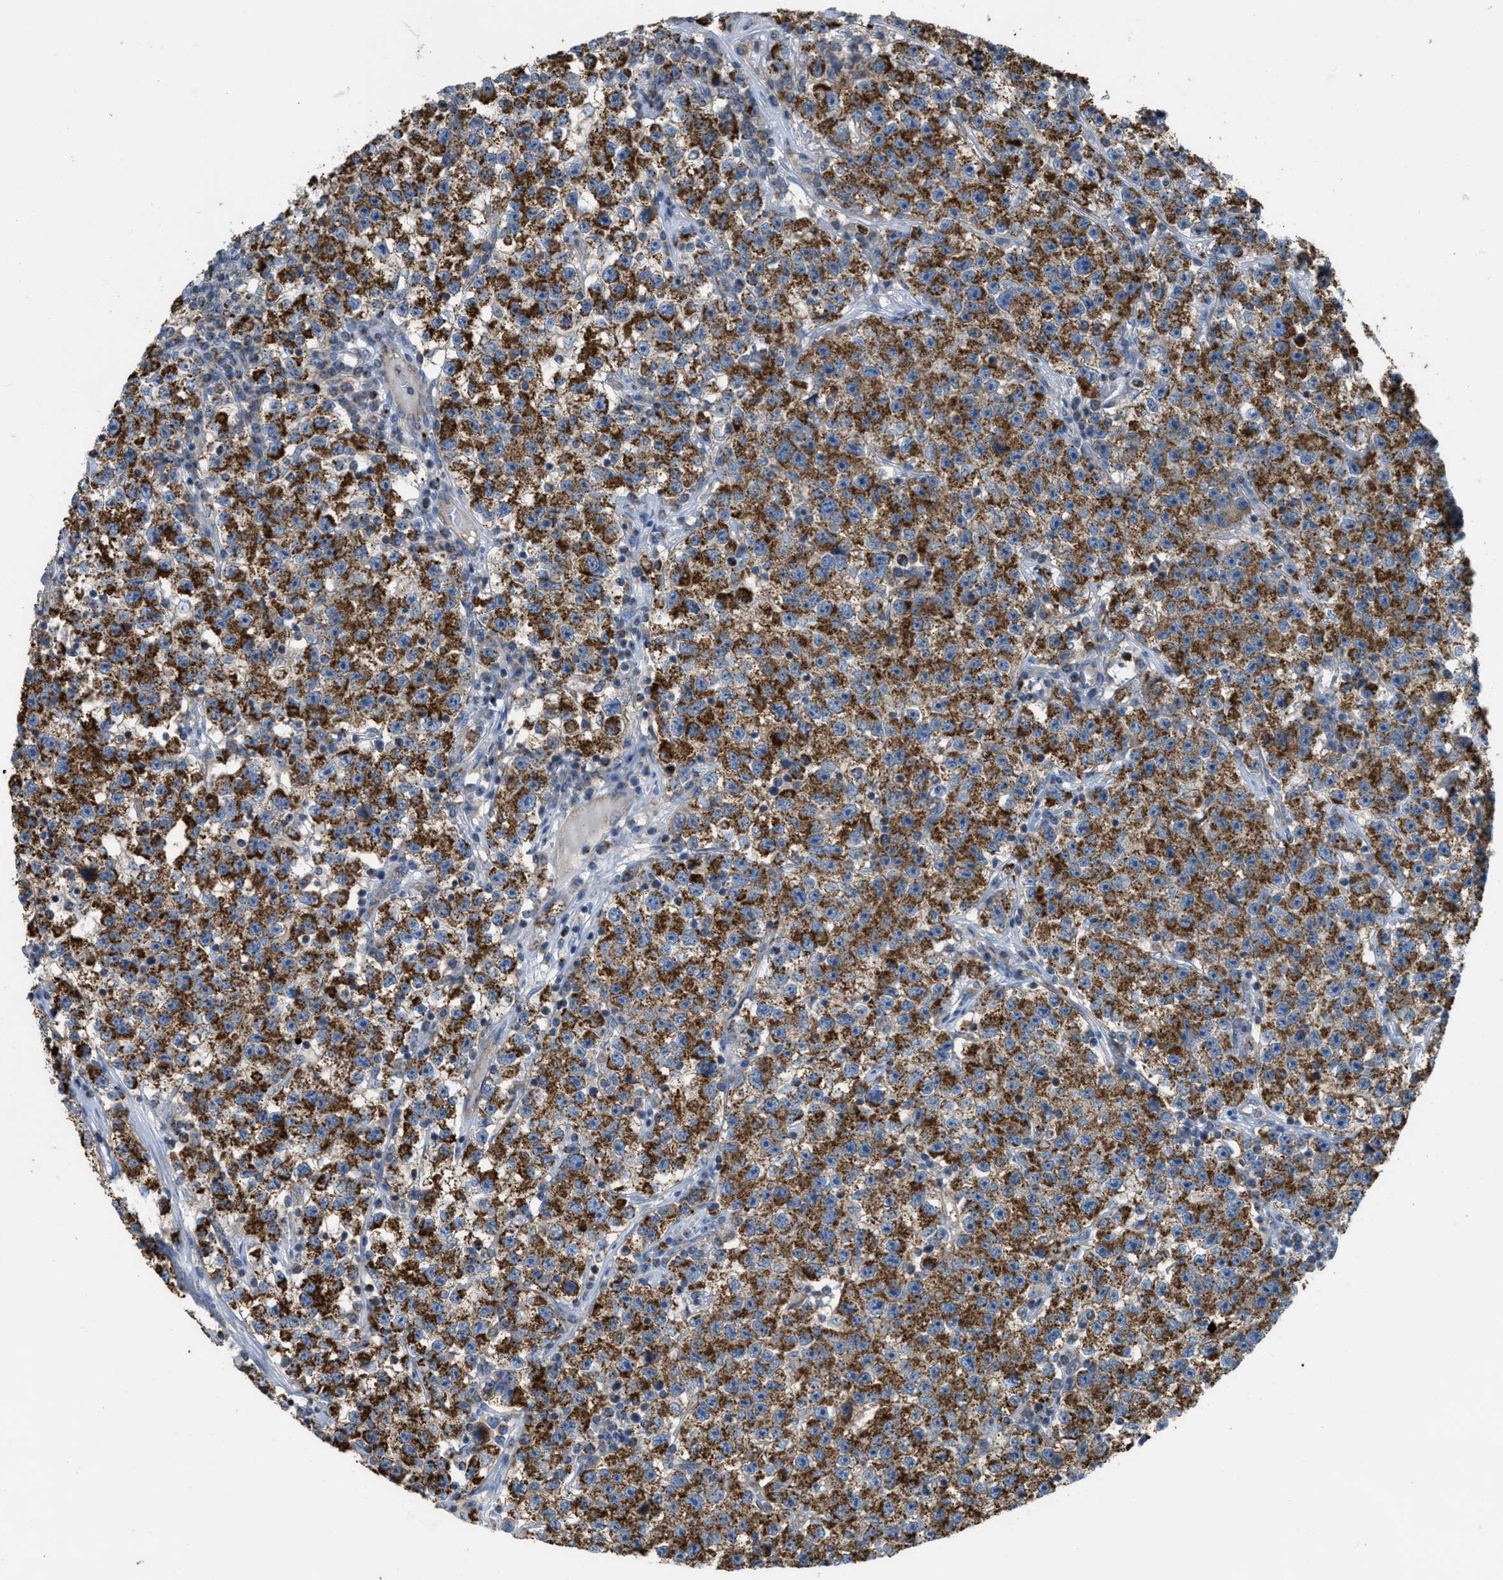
{"staining": {"intensity": "strong", "quantity": ">75%", "location": "cytoplasmic/membranous"}, "tissue": "testis cancer", "cell_type": "Tumor cells", "image_type": "cancer", "snomed": [{"axis": "morphology", "description": "Seminoma, NOS"}, {"axis": "topography", "description": "Testis"}], "caption": "Brown immunohistochemical staining in testis seminoma reveals strong cytoplasmic/membranous staining in about >75% of tumor cells.", "gene": "BTN3A1", "patient": {"sex": "male", "age": 22}}